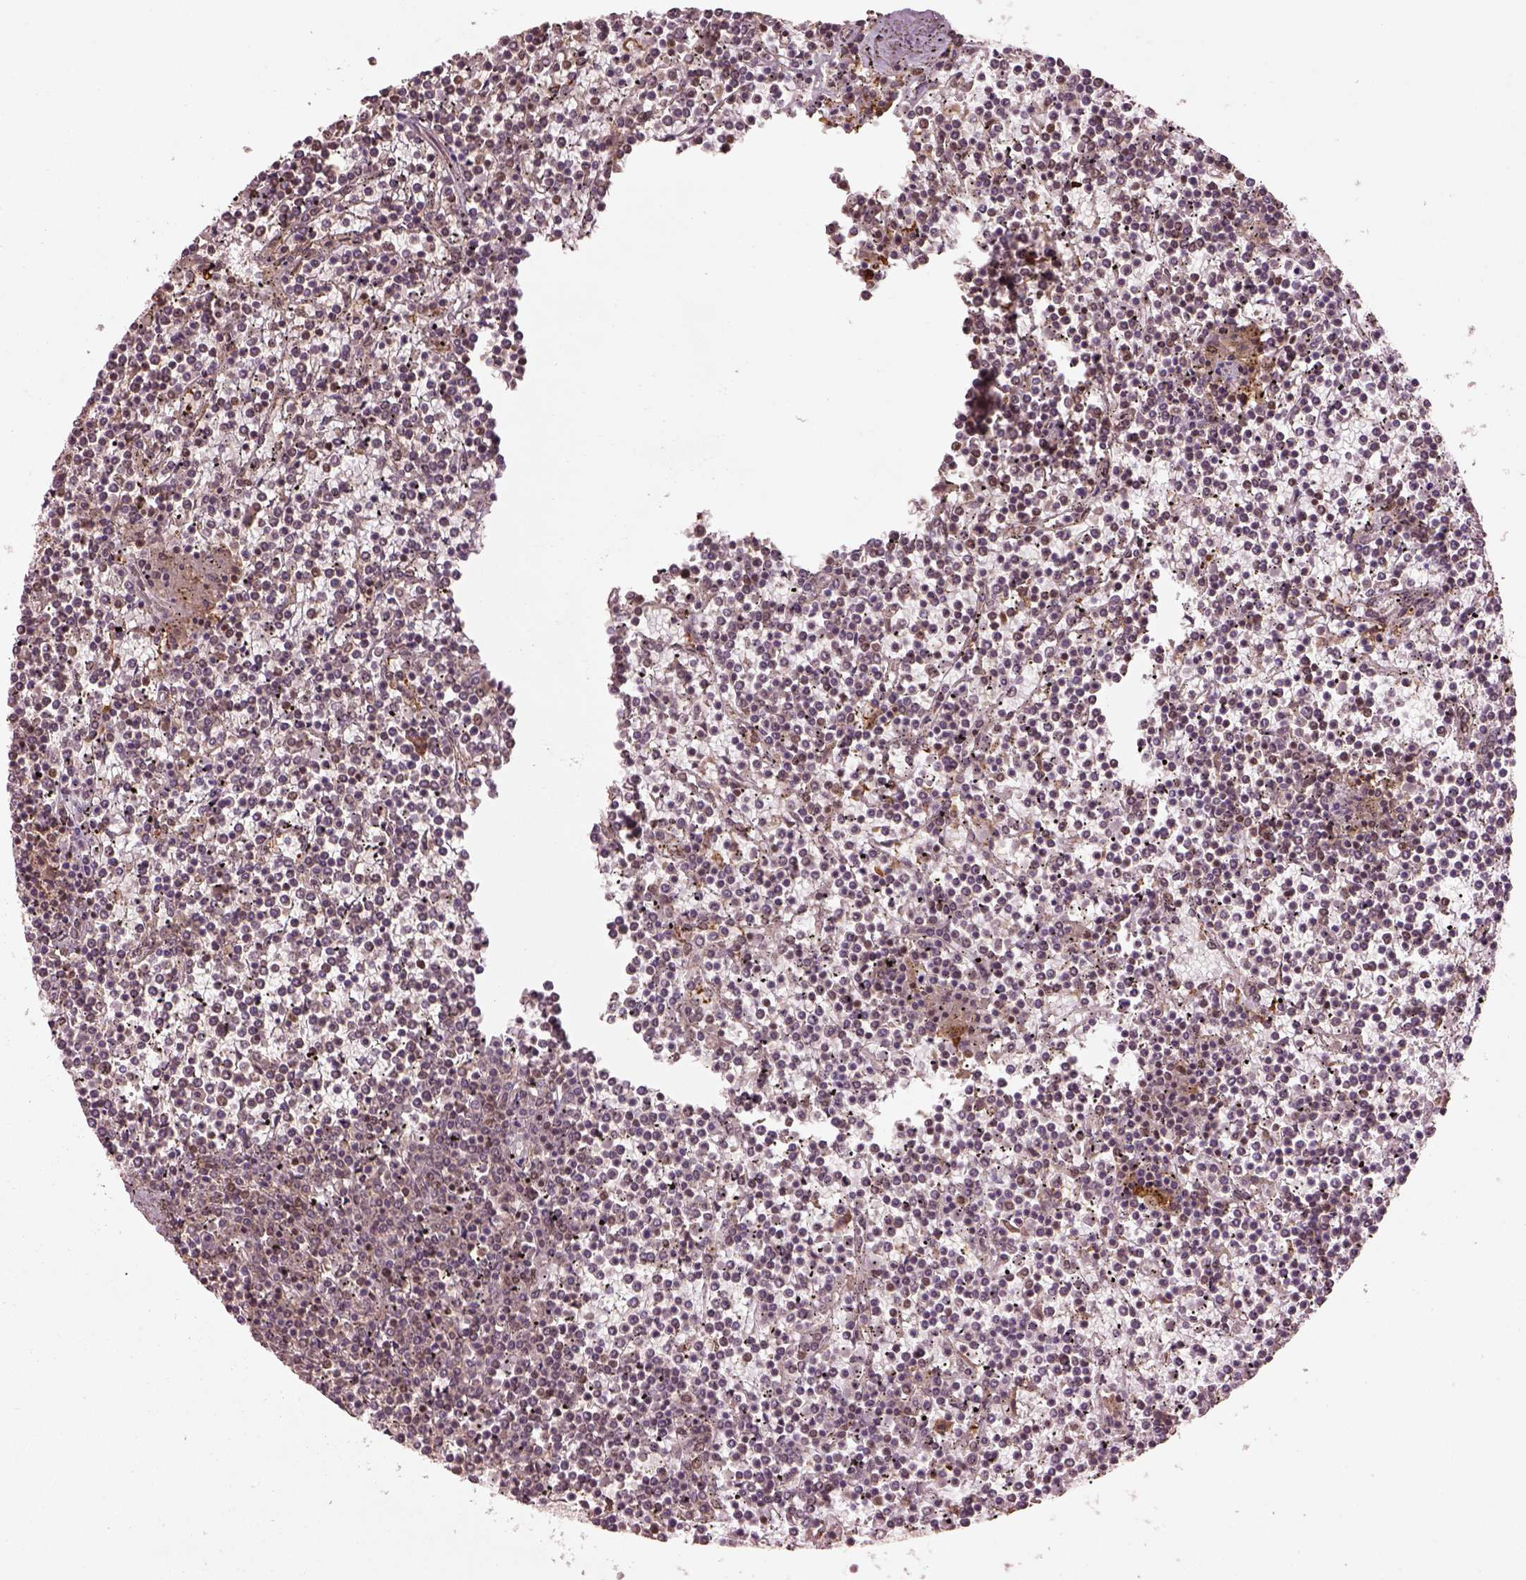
{"staining": {"intensity": "moderate", "quantity": "<25%", "location": "nuclear"}, "tissue": "lymphoma", "cell_type": "Tumor cells", "image_type": "cancer", "snomed": [{"axis": "morphology", "description": "Malignant lymphoma, non-Hodgkin's type, Low grade"}, {"axis": "topography", "description": "Spleen"}], "caption": "This is an image of immunohistochemistry staining of lymphoma, which shows moderate positivity in the nuclear of tumor cells.", "gene": "BRD9", "patient": {"sex": "female", "age": 19}}